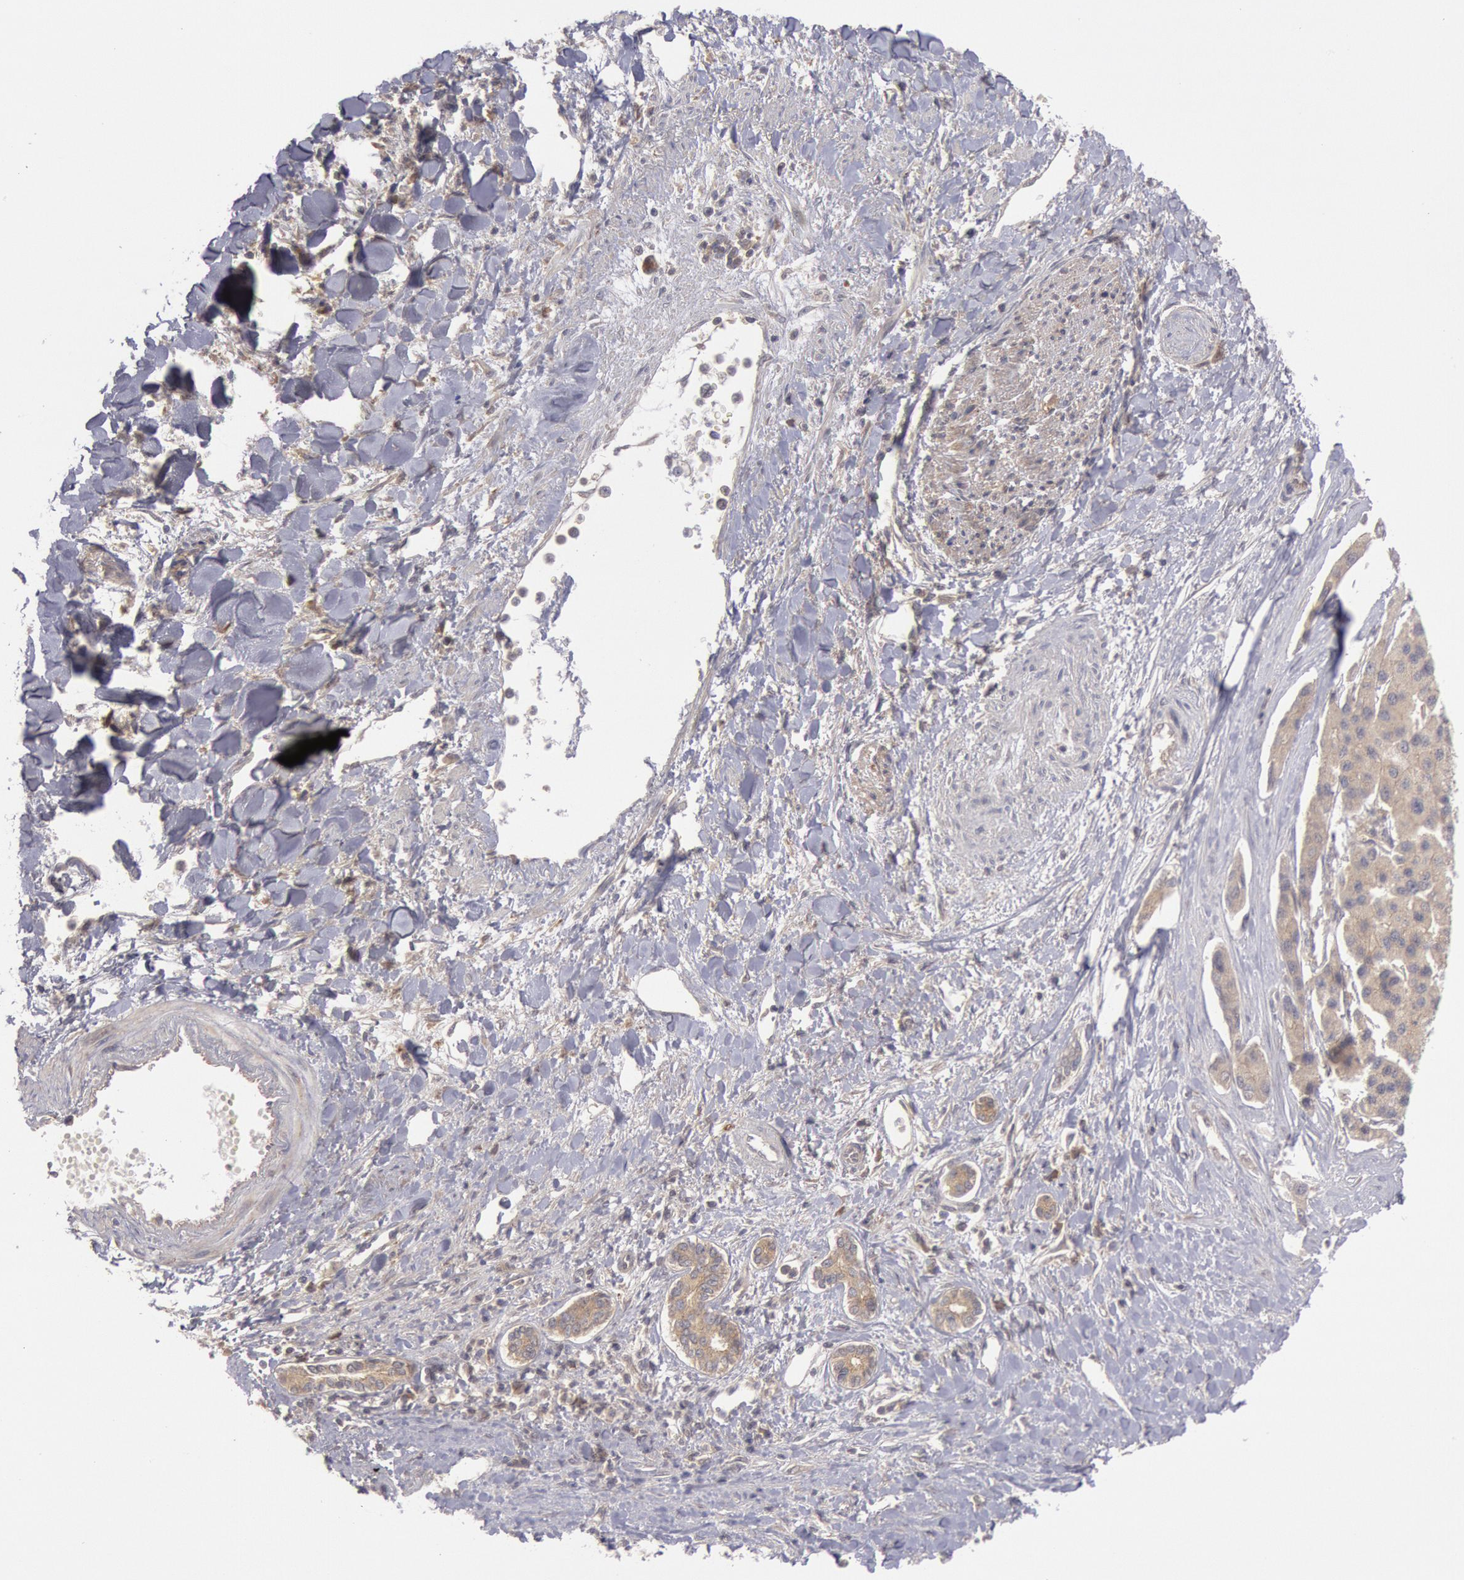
{"staining": {"intensity": "weak", "quantity": ">75%", "location": "cytoplasmic/membranous"}, "tissue": "liver cancer", "cell_type": "Tumor cells", "image_type": "cancer", "snomed": [{"axis": "morphology", "description": "Carcinoma, Hepatocellular, NOS"}, {"axis": "topography", "description": "Liver"}], "caption": "Immunohistochemistry (IHC) of human liver cancer (hepatocellular carcinoma) displays low levels of weak cytoplasmic/membranous staining in approximately >75% of tumor cells.", "gene": "BRAF", "patient": {"sex": "female", "age": 85}}